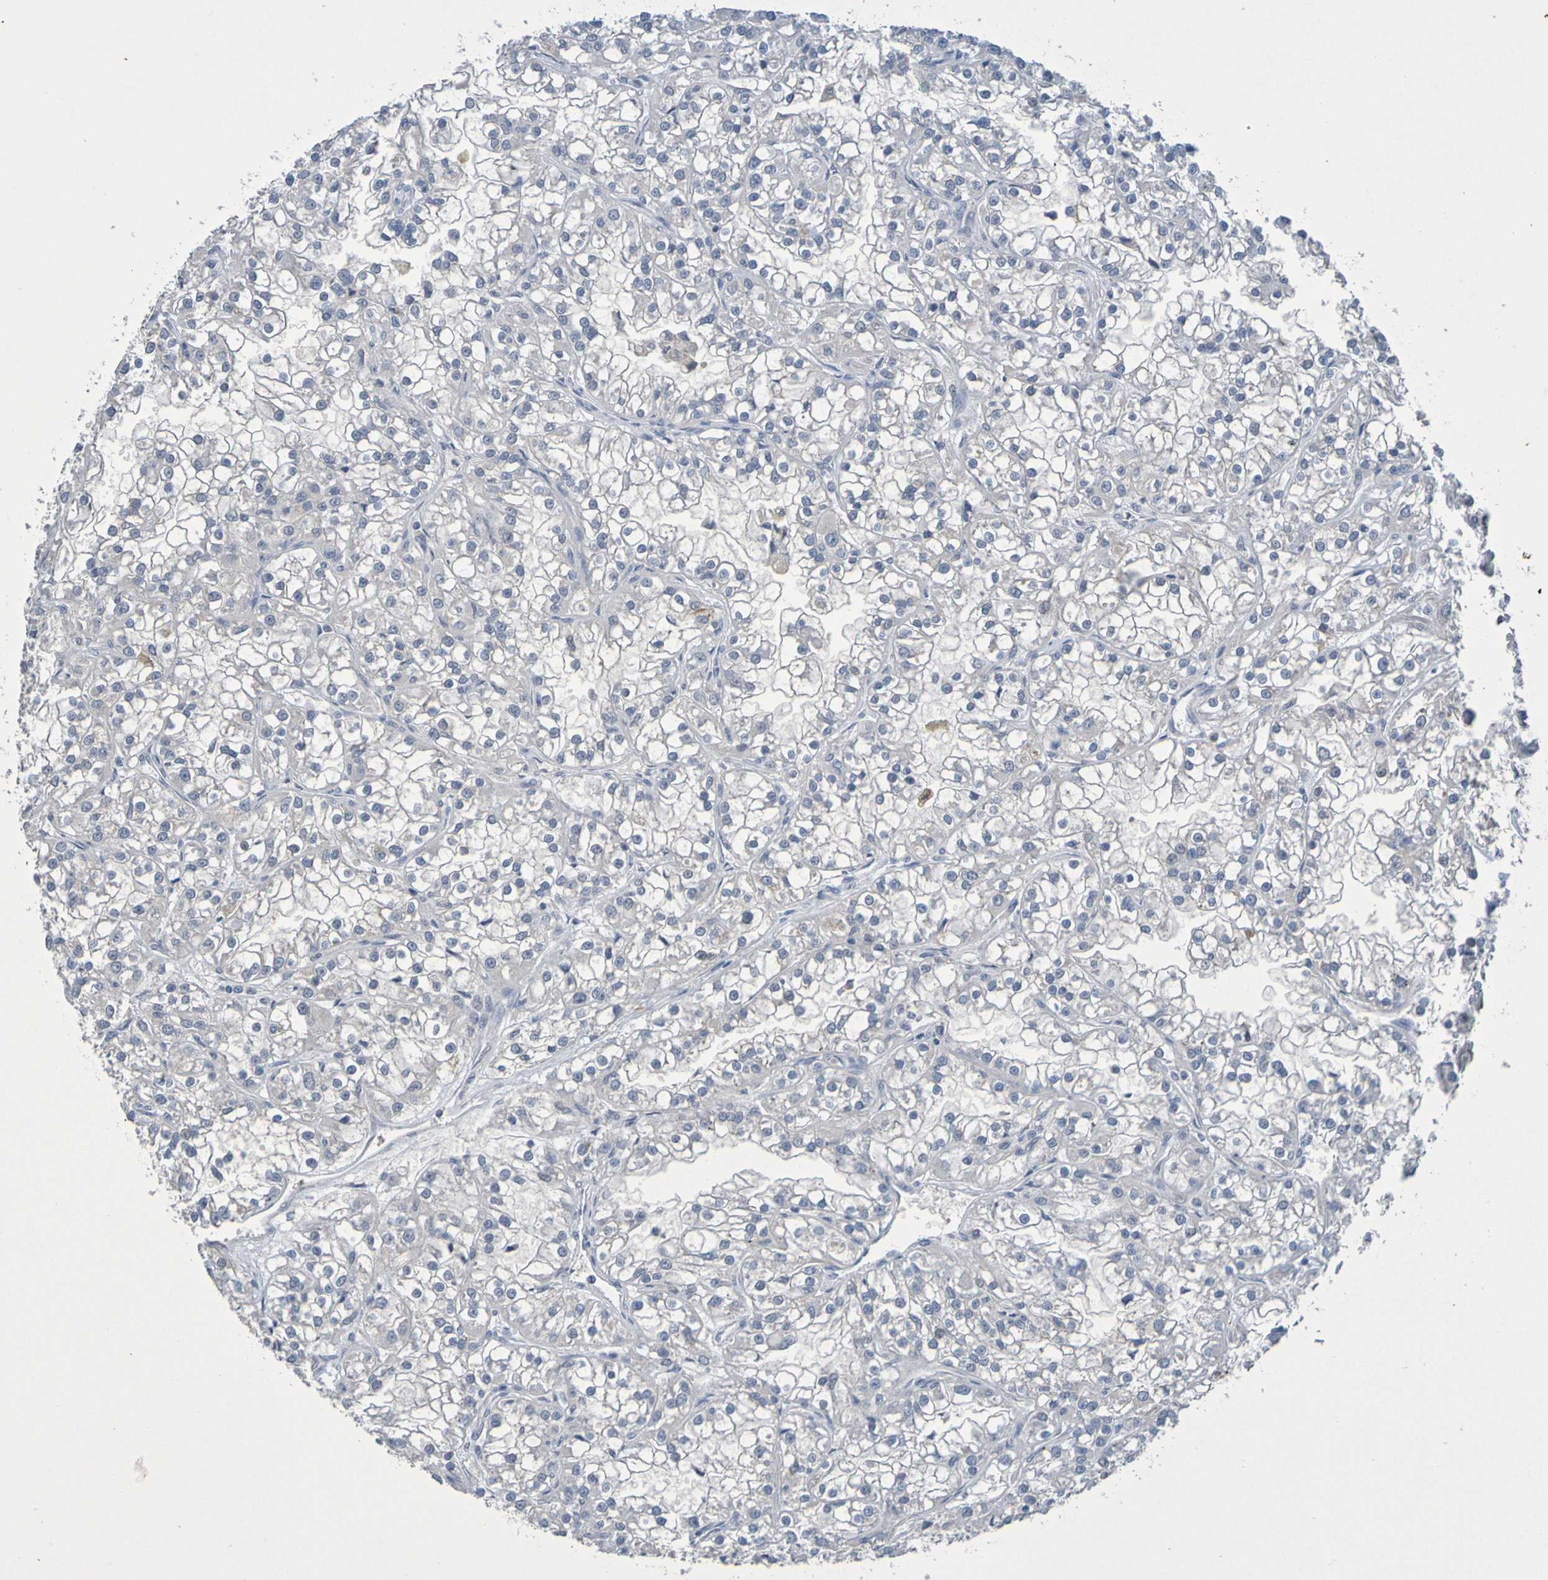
{"staining": {"intensity": "negative", "quantity": "none", "location": "none"}, "tissue": "renal cancer", "cell_type": "Tumor cells", "image_type": "cancer", "snomed": [{"axis": "morphology", "description": "Adenocarcinoma, NOS"}, {"axis": "topography", "description": "Kidney"}], "caption": "High power microscopy histopathology image of an immunohistochemistry (IHC) photomicrograph of renal cancer, revealing no significant positivity in tumor cells.", "gene": "IL10", "patient": {"sex": "female", "age": 52}}